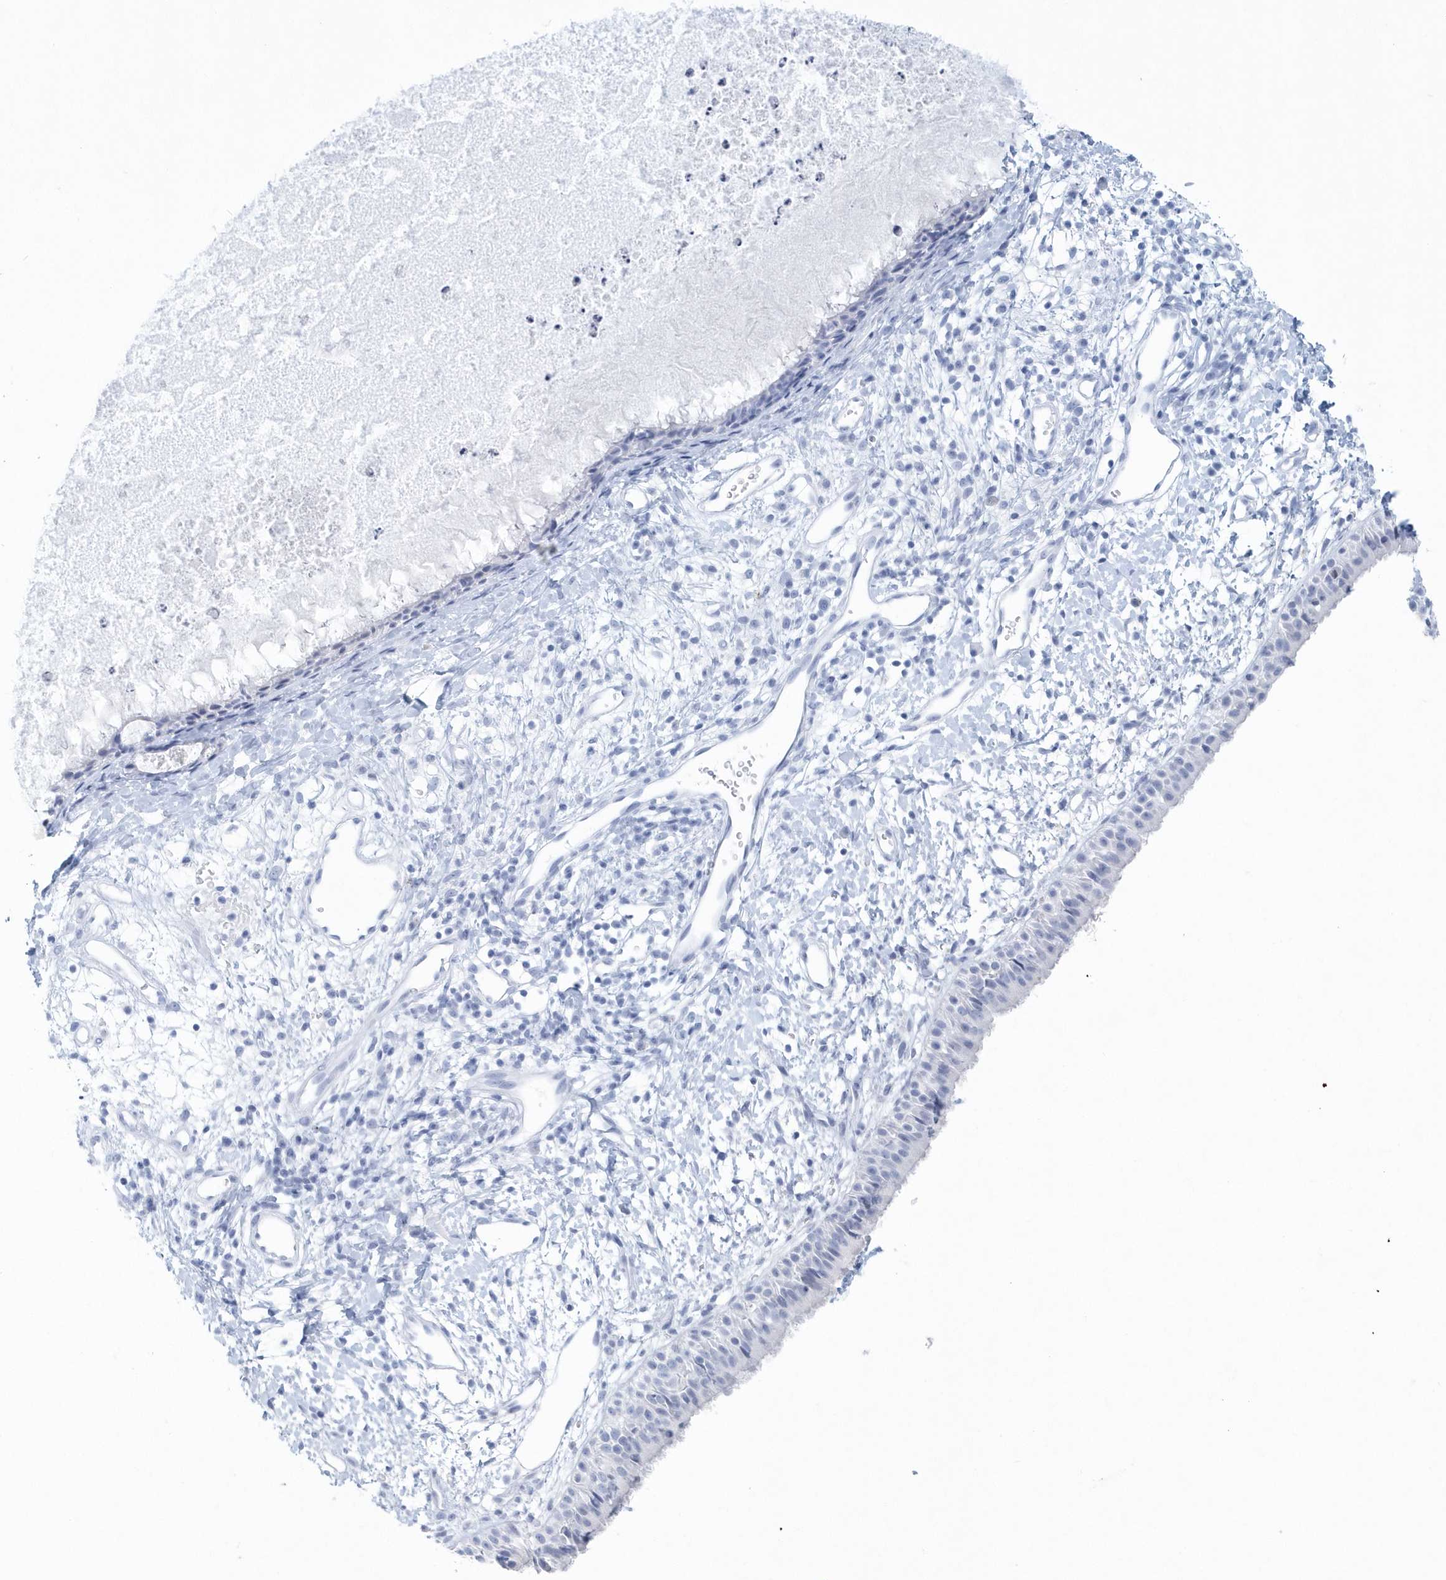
{"staining": {"intensity": "negative", "quantity": "none", "location": "none"}, "tissue": "nasopharynx", "cell_type": "Respiratory epithelial cells", "image_type": "normal", "snomed": [{"axis": "morphology", "description": "Normal tissue, NOS"}, {"axis": "topography", "description": "Nasopharynx"}], "caption": "The photomicrograph shows no staining of respiratory epithelial cells in benign nasopharynx. (Brightfield microscopy of DAB immunohistochemistry at high magnification).", "gene": "PTPRO", "patient": {"sex": "male", "age": 22}}